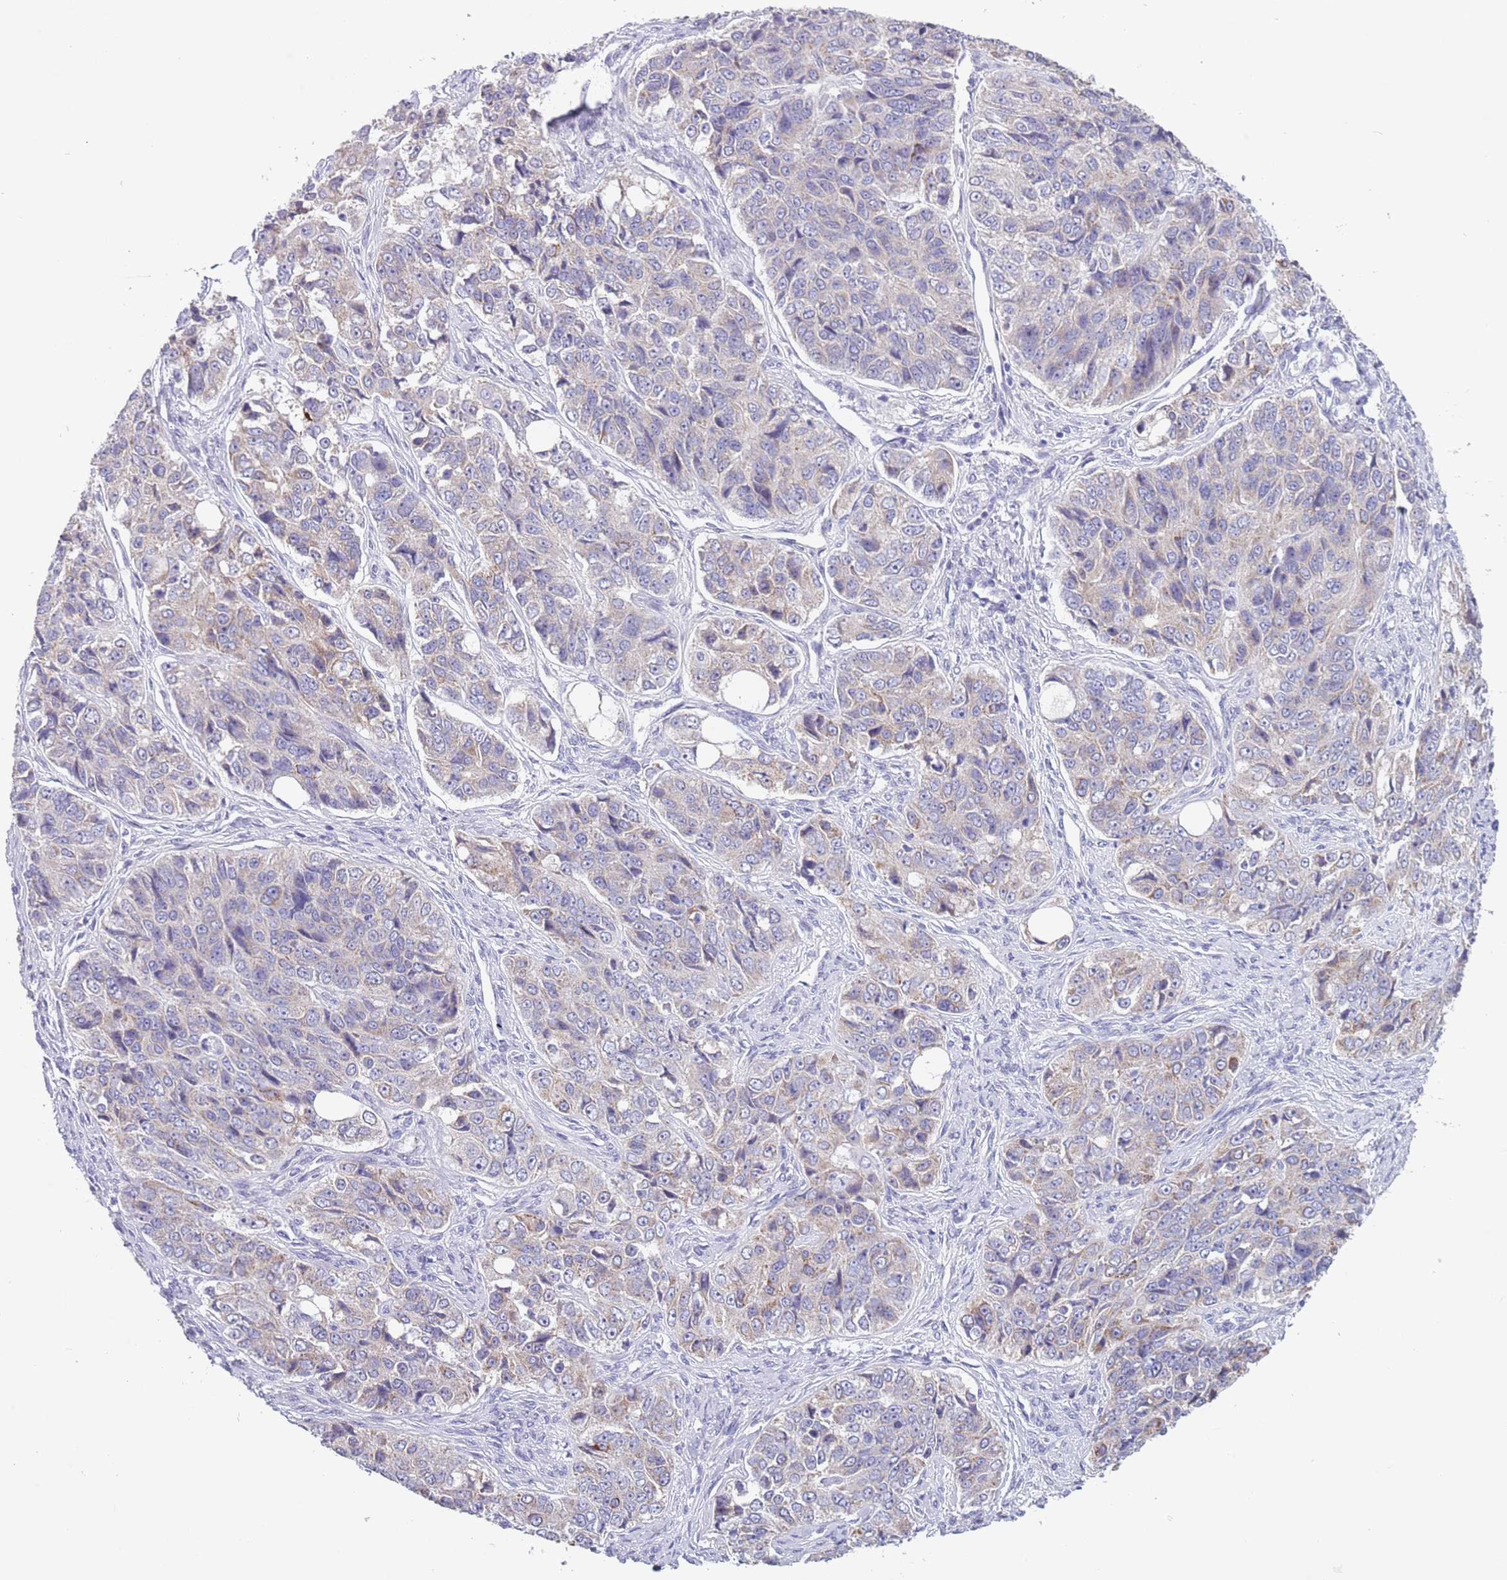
{"staining": {"intensity": "weak", "quantity": "<25%", "location": "cytoplasmic/membranous"}, "tissue": "ovarian cancer", "cell_type": "Tumor cells", "image_type": "cancer", "snomed": [{"axis": "morphology", "description": "Carcinoma, endometroid"}, {"axis": "topography", "description": "Ovary"}], "caption": "Ovarian endometroid carcinoma was stained to show a protein in brown. There is no significant staining in tumor cells.", "gene": "SPIRE2", "patient": {"sex": "female", "age": 51}}